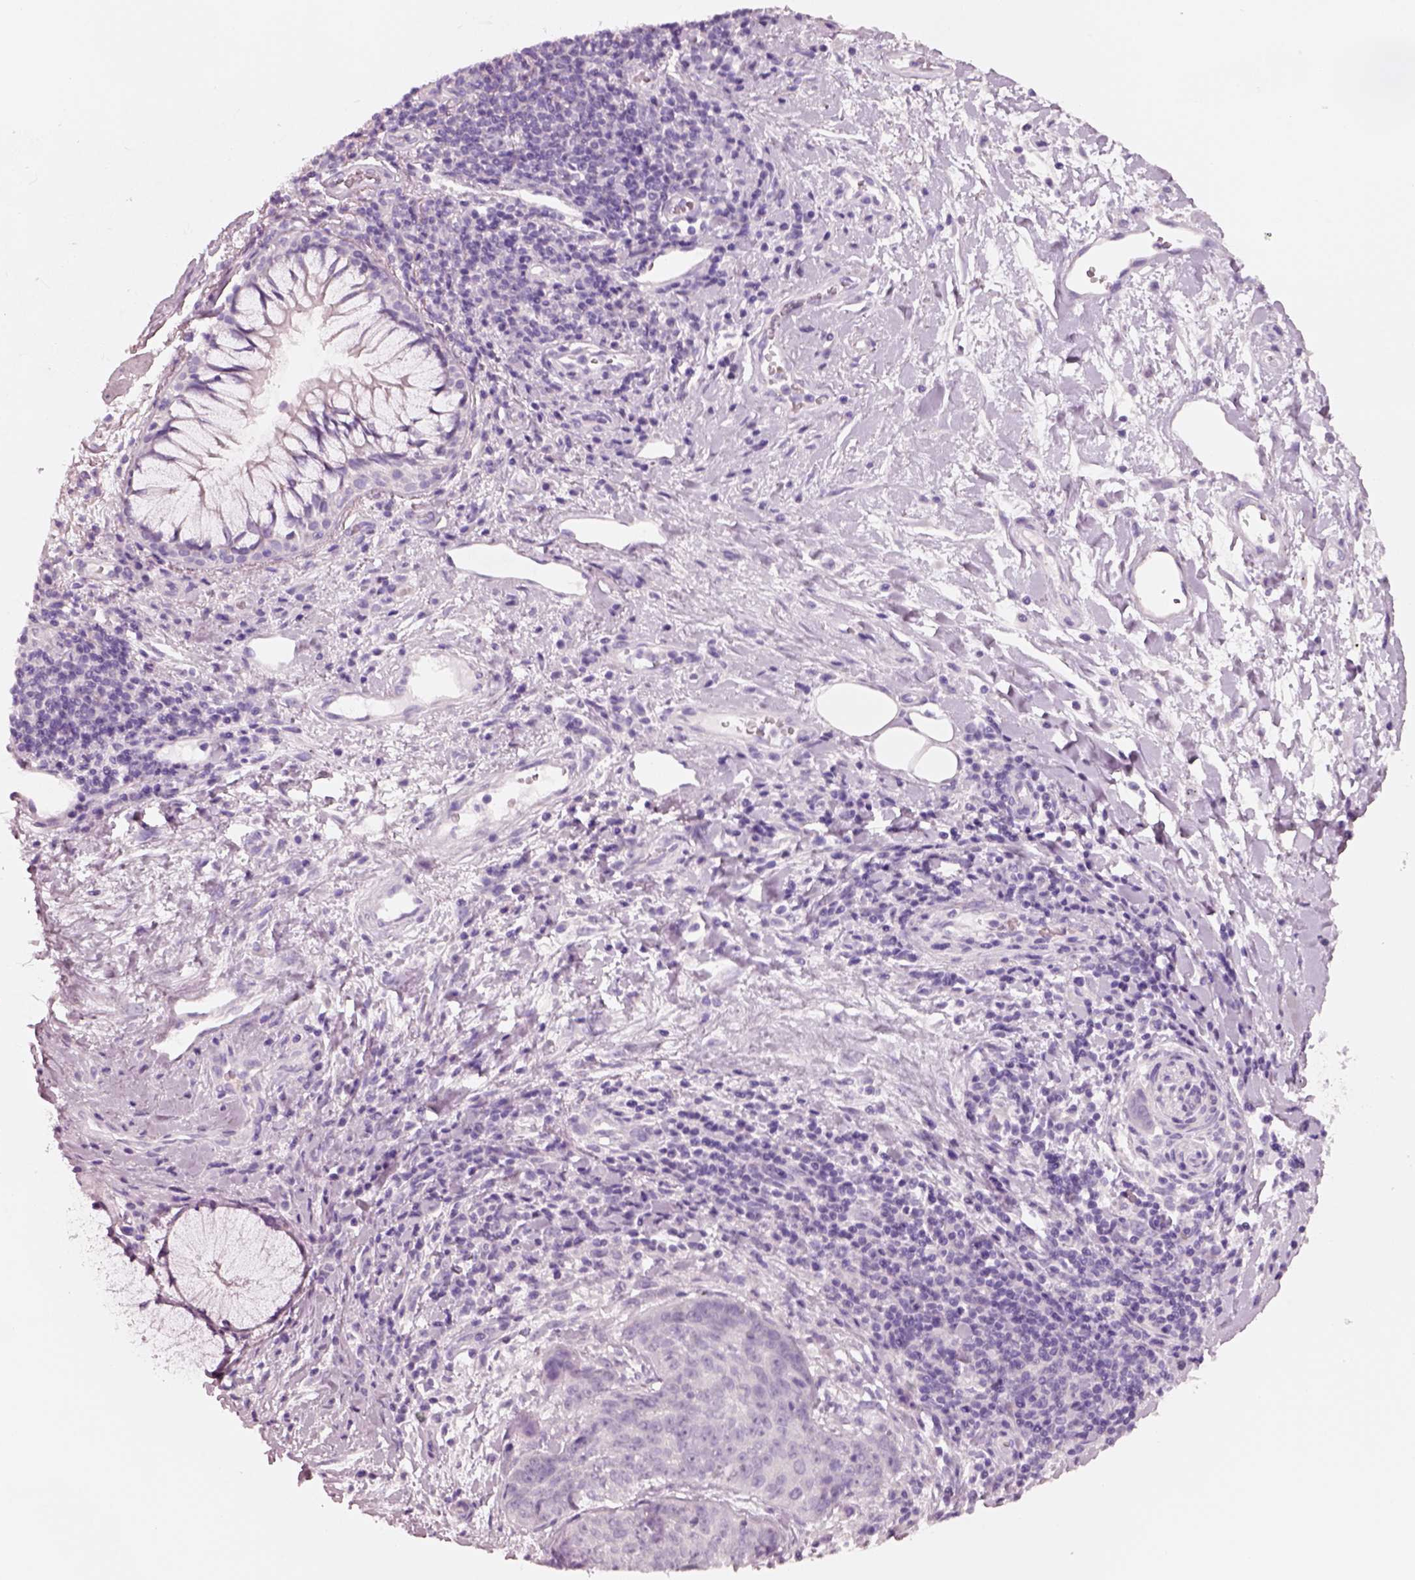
{"staining": {"intensity": "negative", "quantity": "none", "location": "none"}, "tissue": "lung cancer", "cell_type": "Tumor cells", "image_type": "cancer", "snomed": [{"axis": "morphology", "description": "Normal tissue, NOS"}, {"axis": "morphology", "description": "Squamous cell carcinoma, NOS"}, {"axis": "topography", "description": "Bronchus"}, {"axis": "topography", "description": "Lung"}], "caption": "Lung squamous cell carcinoma was stained to show a protein in brown. There is no significant expression in tumor cells.", "gene": "PNOC", "patient": {"sex": "male", "age": 64}}